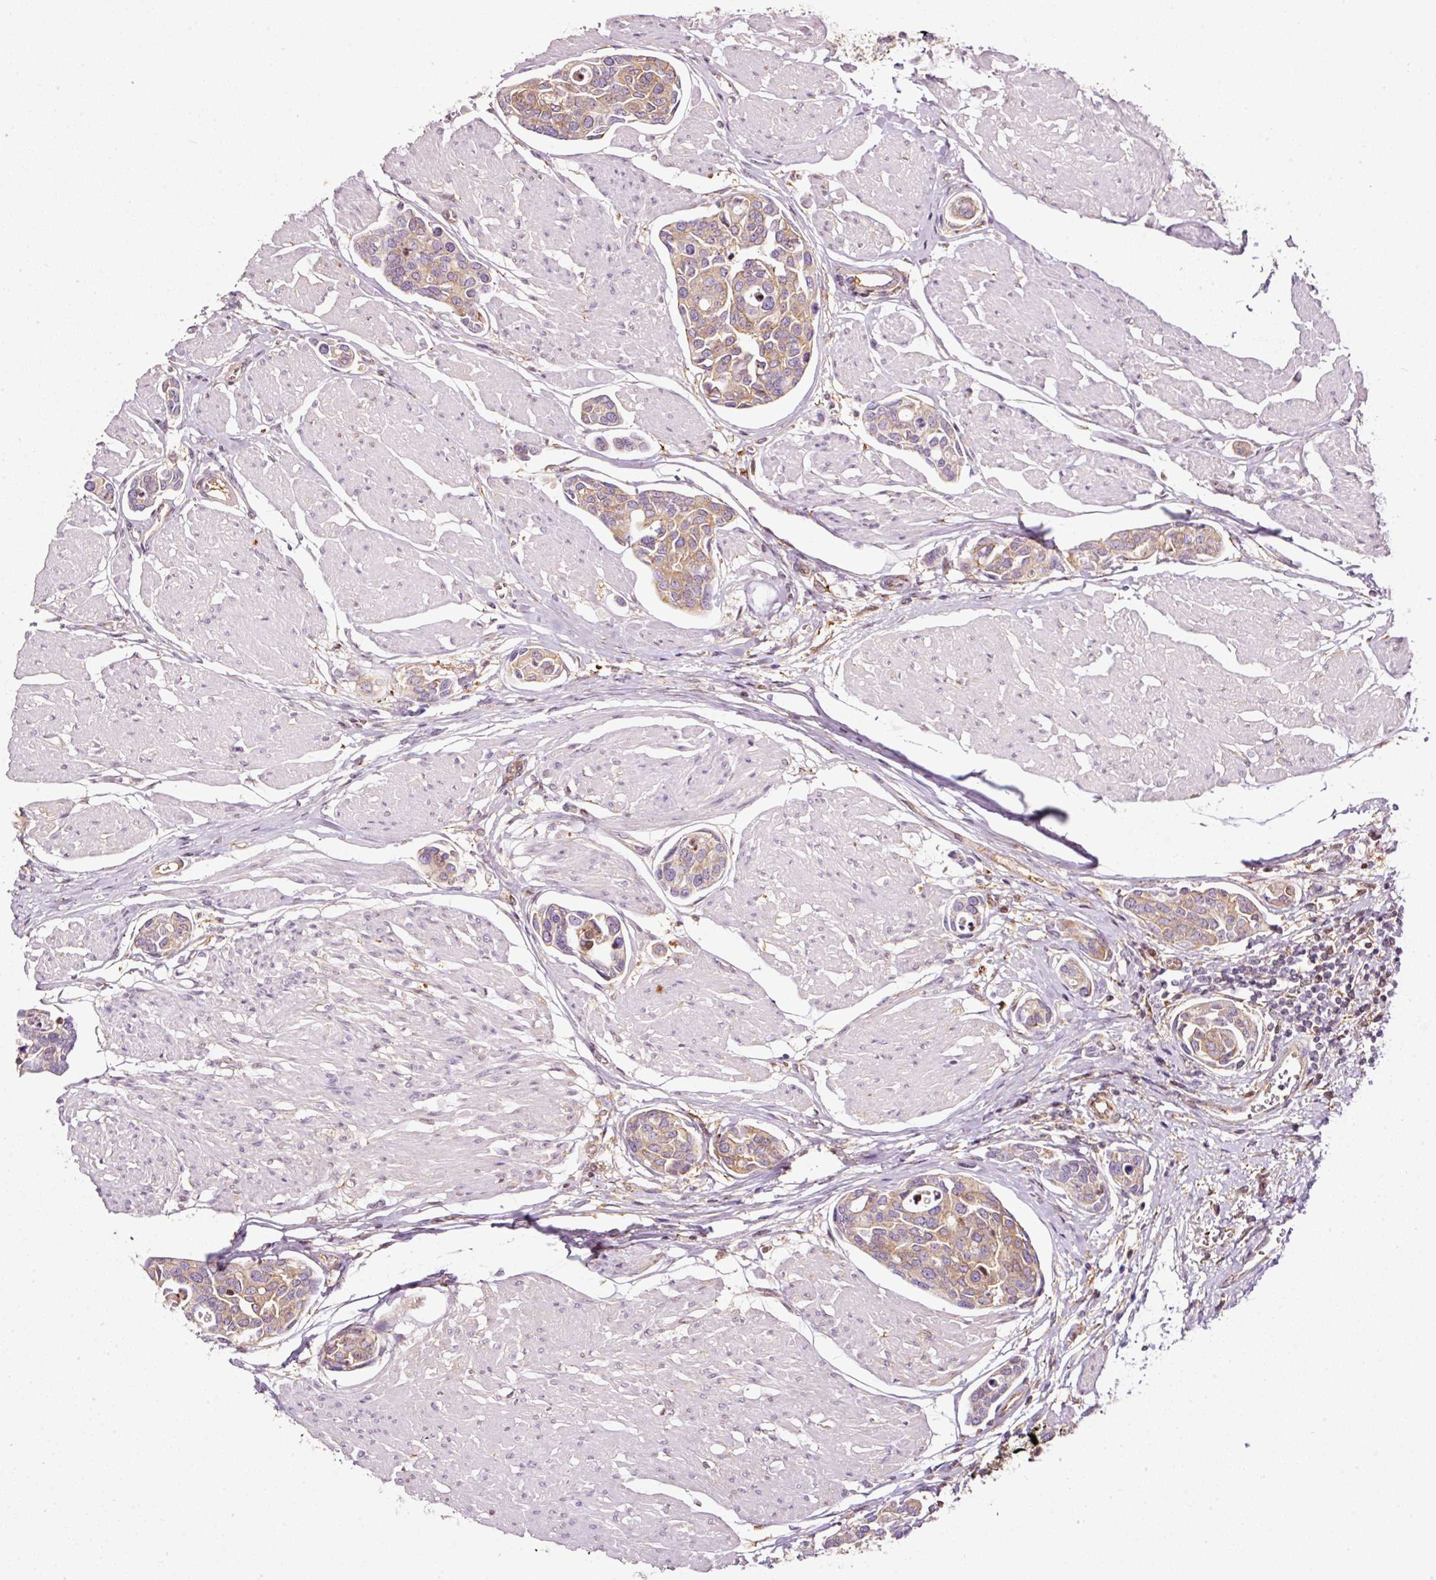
{"staining": {"intensity": "moderate", "quantity": ">75%", "location": "cytoplasmic/membranous"}, "tissue": "urothelial cancer", "cell_type": "Tumor cells", "image_type": "cancer", "snomed": [{"axis": "morphology", "description": "Urothelial carcinoma, High grade"}, {"axis": "topography", "description": "Urinary bladder"}], "caption": "Protein staining shows moderate cytoplasmic/membranous positivity in about >75% of tumor cells in high-grade urothelial carcinoma.", "gene": "SCNM1", "patient": {"sex": "male", "age": 78}}